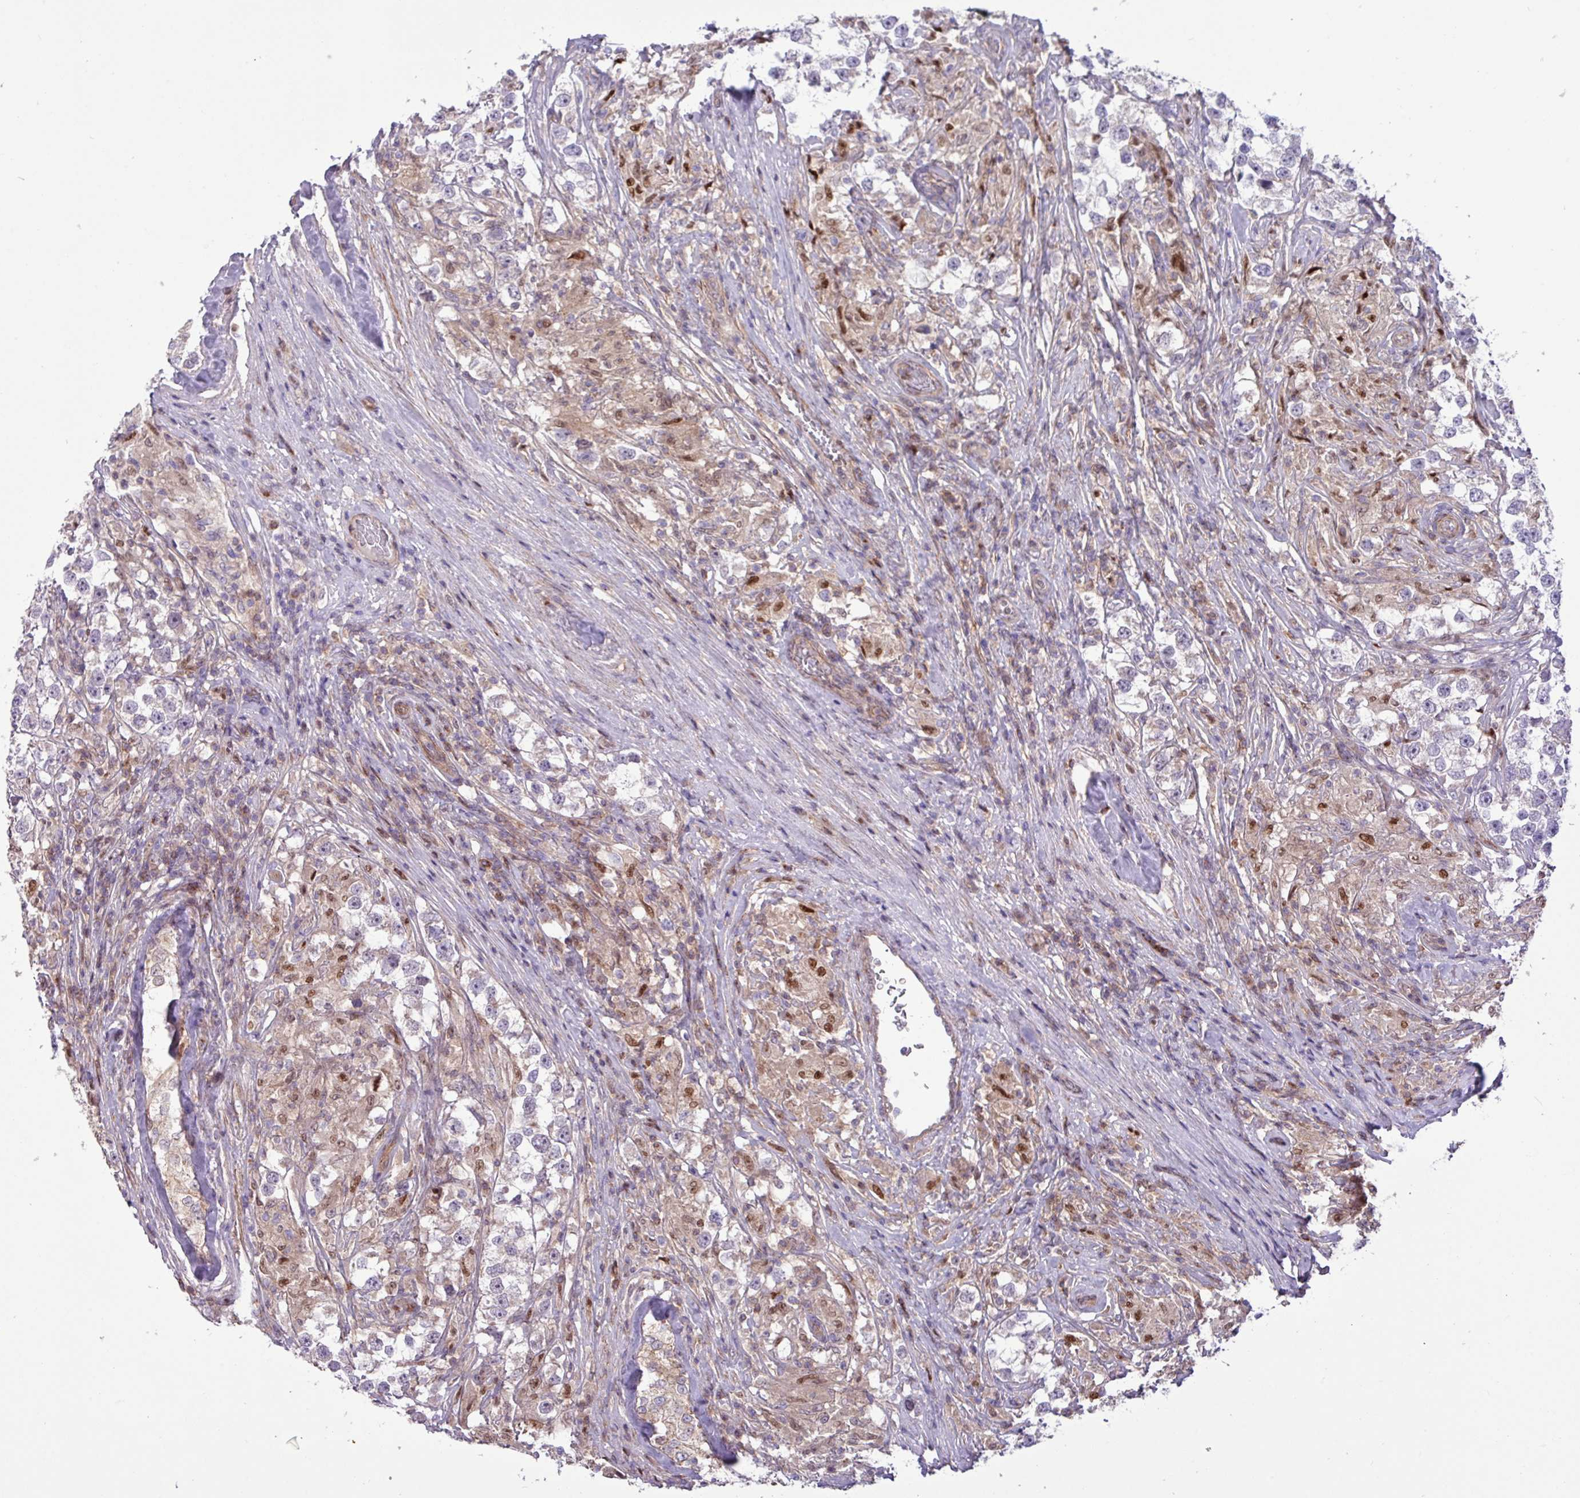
{"staining": {"intensity": "negative", "quantity": "none", "location": "none"}, "tissue": "testis cancer", "cell_type": "Tumor cells", "image_type": "cancer", "snomed": [{"axis": "morphology", "description": "Seminoma, NOS"}, {"axis": "topography", "description": "Testis"}], "caption": "Photomicrograph shows no protein positivity in tumor cells of testis cancer (seminoma) tissue. The staining is performed using DAB brown chromogen with nuclei counter-stained in using hematoxylin.", "gene": "CNTRL", "patient": {"sex": "male", "age": 46}}